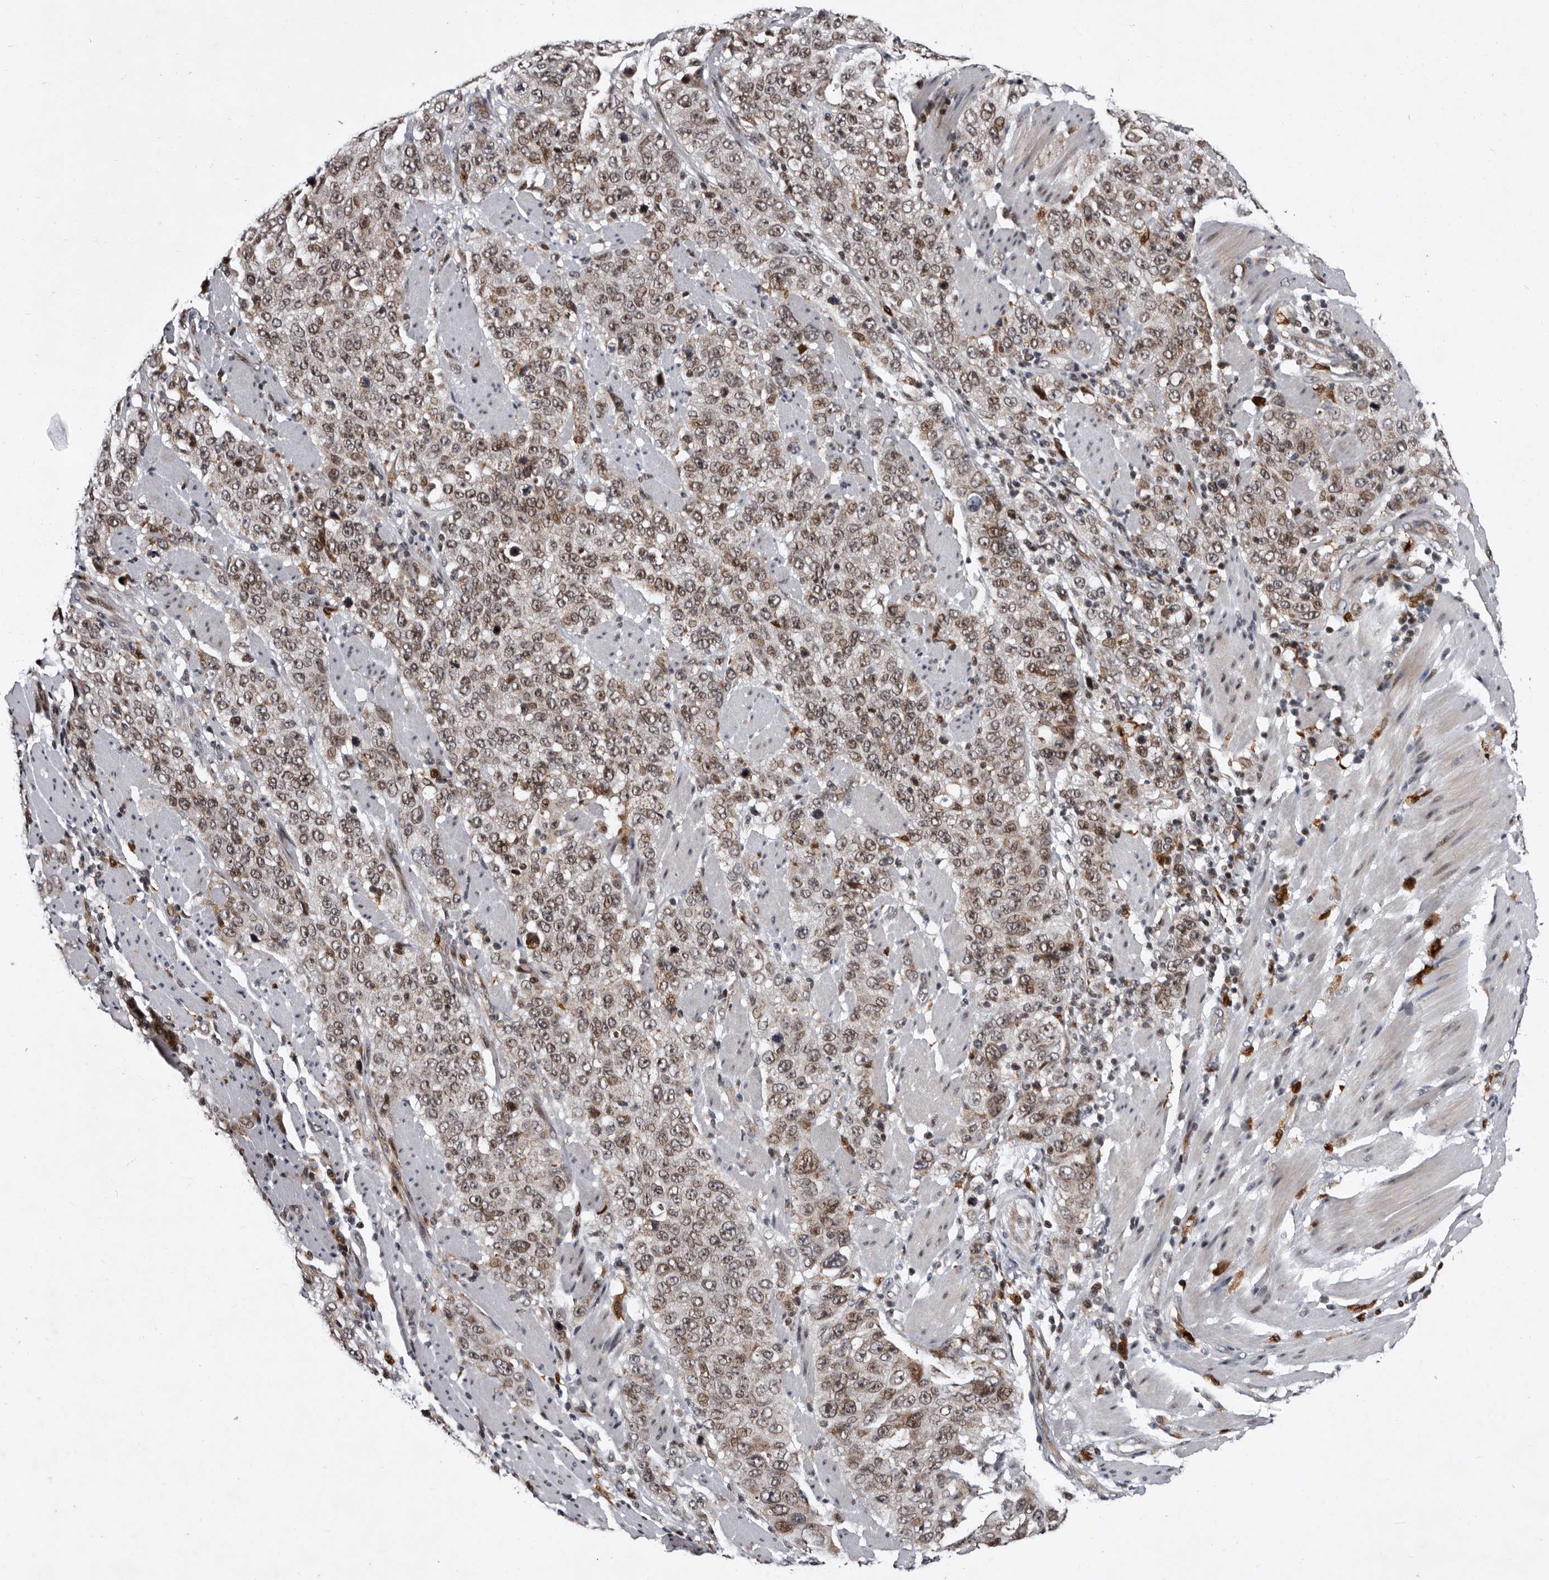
{"staining": {"intensity": "weak", "quantity": ">75%", "location": "cytoplasmic/membranous,nuclear"}, "tissue": "stomach cancer", "cell_type": "Tumor cells", "image_type": "cancer", "snomed": [{"axis": "morphology", "description": "Adenocarcinoma, NOS"}, {"axis": "topography", "description": "Stomach"}], "caption": "Adenocarcinoma (stomach) stained with DAB IHC reveals low levels of weak cytoplasmic/membranous and nuclear staining in about >75% of tumor cells.", "gene": "TNKS", "patient": {"sex": "male", "age": 48}}